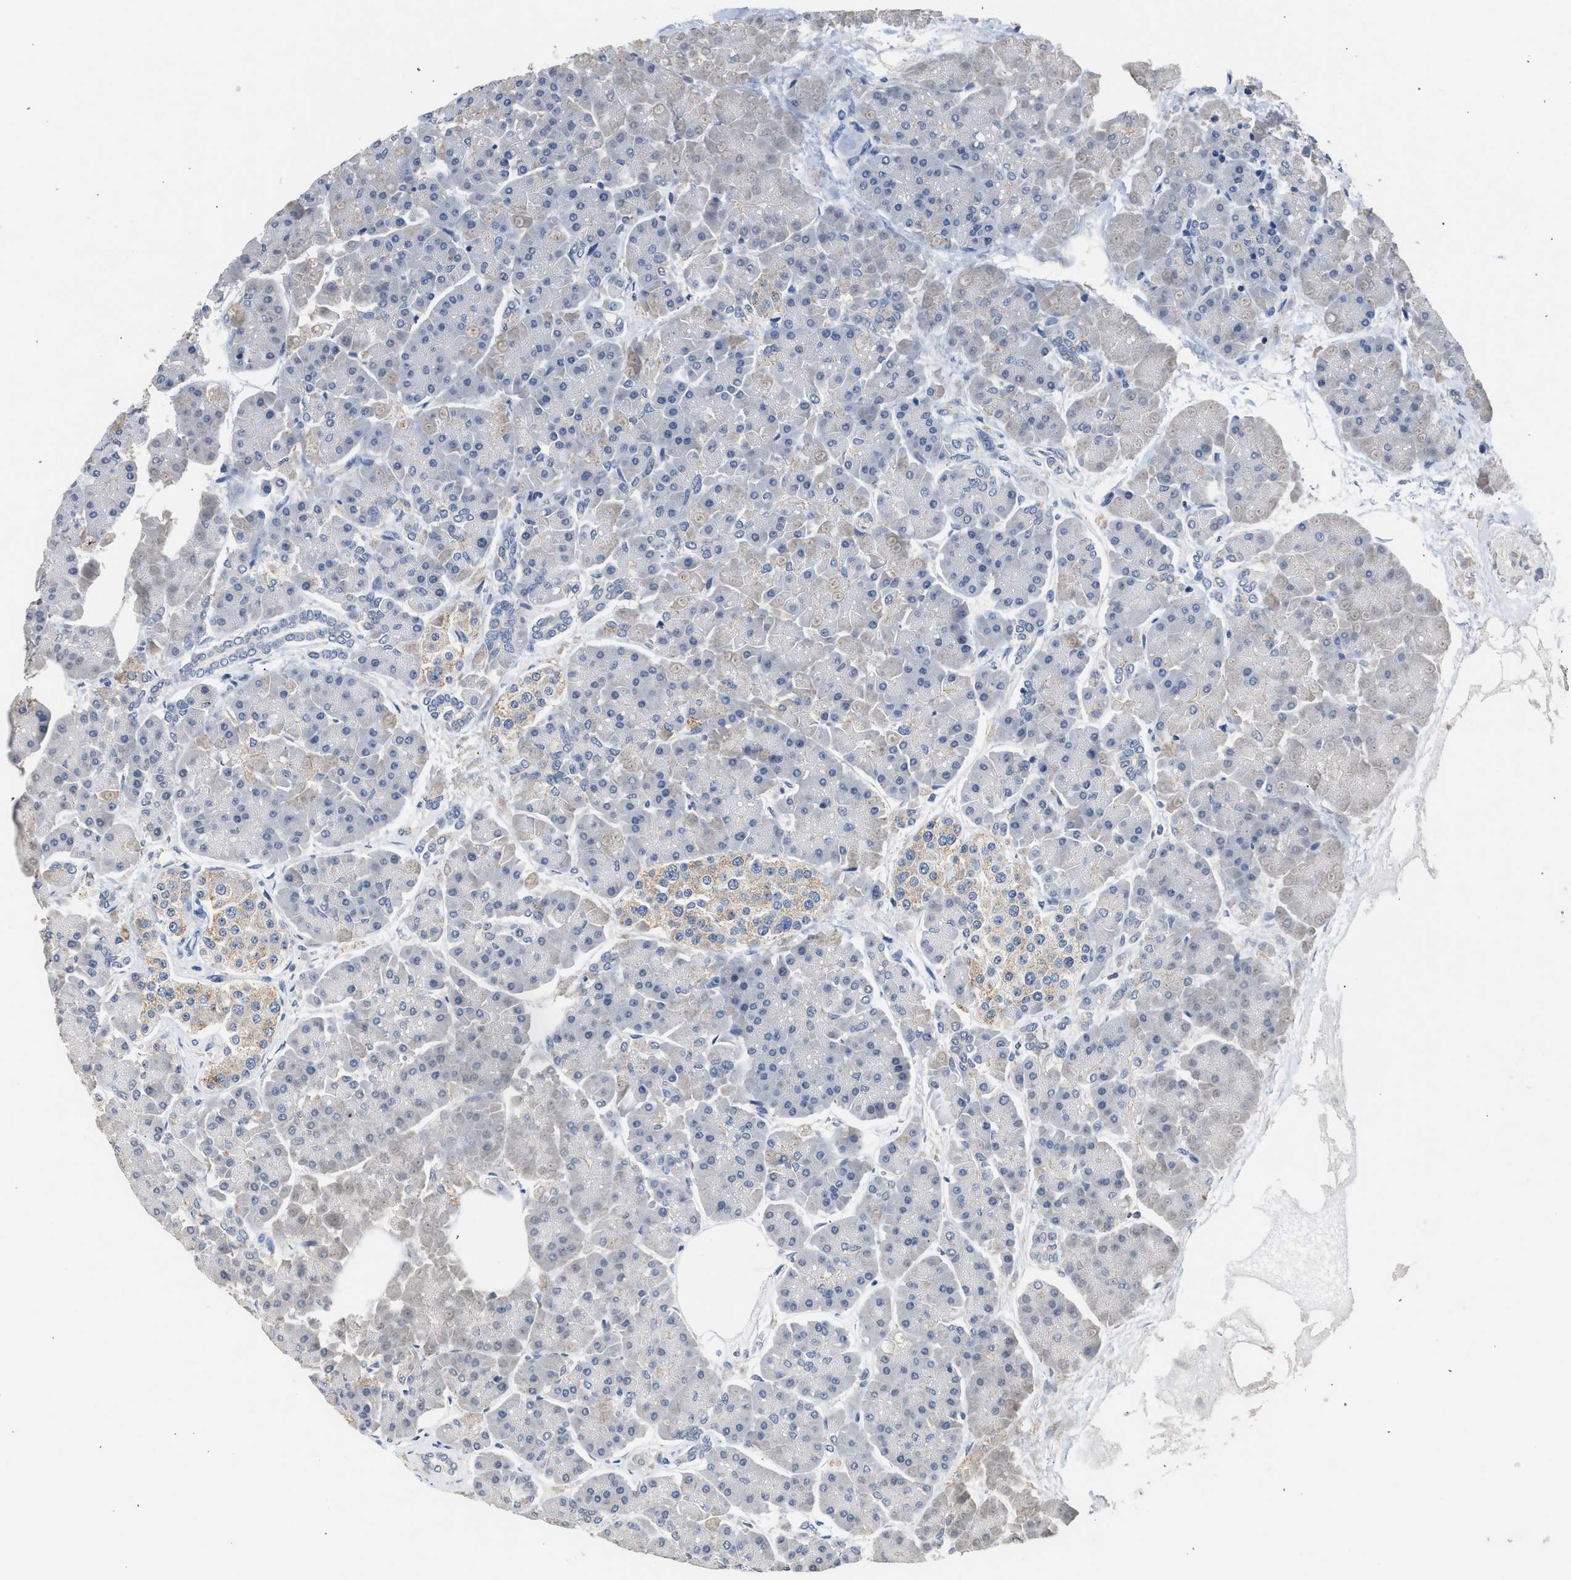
{"staining": {"intensity": "negative", "quantity": "none", "location": "none"}, "tissue": "pancreas", "cell_type": "Exocrine glandular cells", "image_type": "normal", "snomed": [{"axis": "morphology", "description": "Normal tissue, NOS"}, {"axis": "topography", "description": "Pancreas"}], "caption": "This is an immunohistochemistry (IHC) micrograph of benign human pancreas. There is no positivity in exocrine glandular cells.", "gene": "CSF3R", "patient": {"sex": "female", "age": 70}}